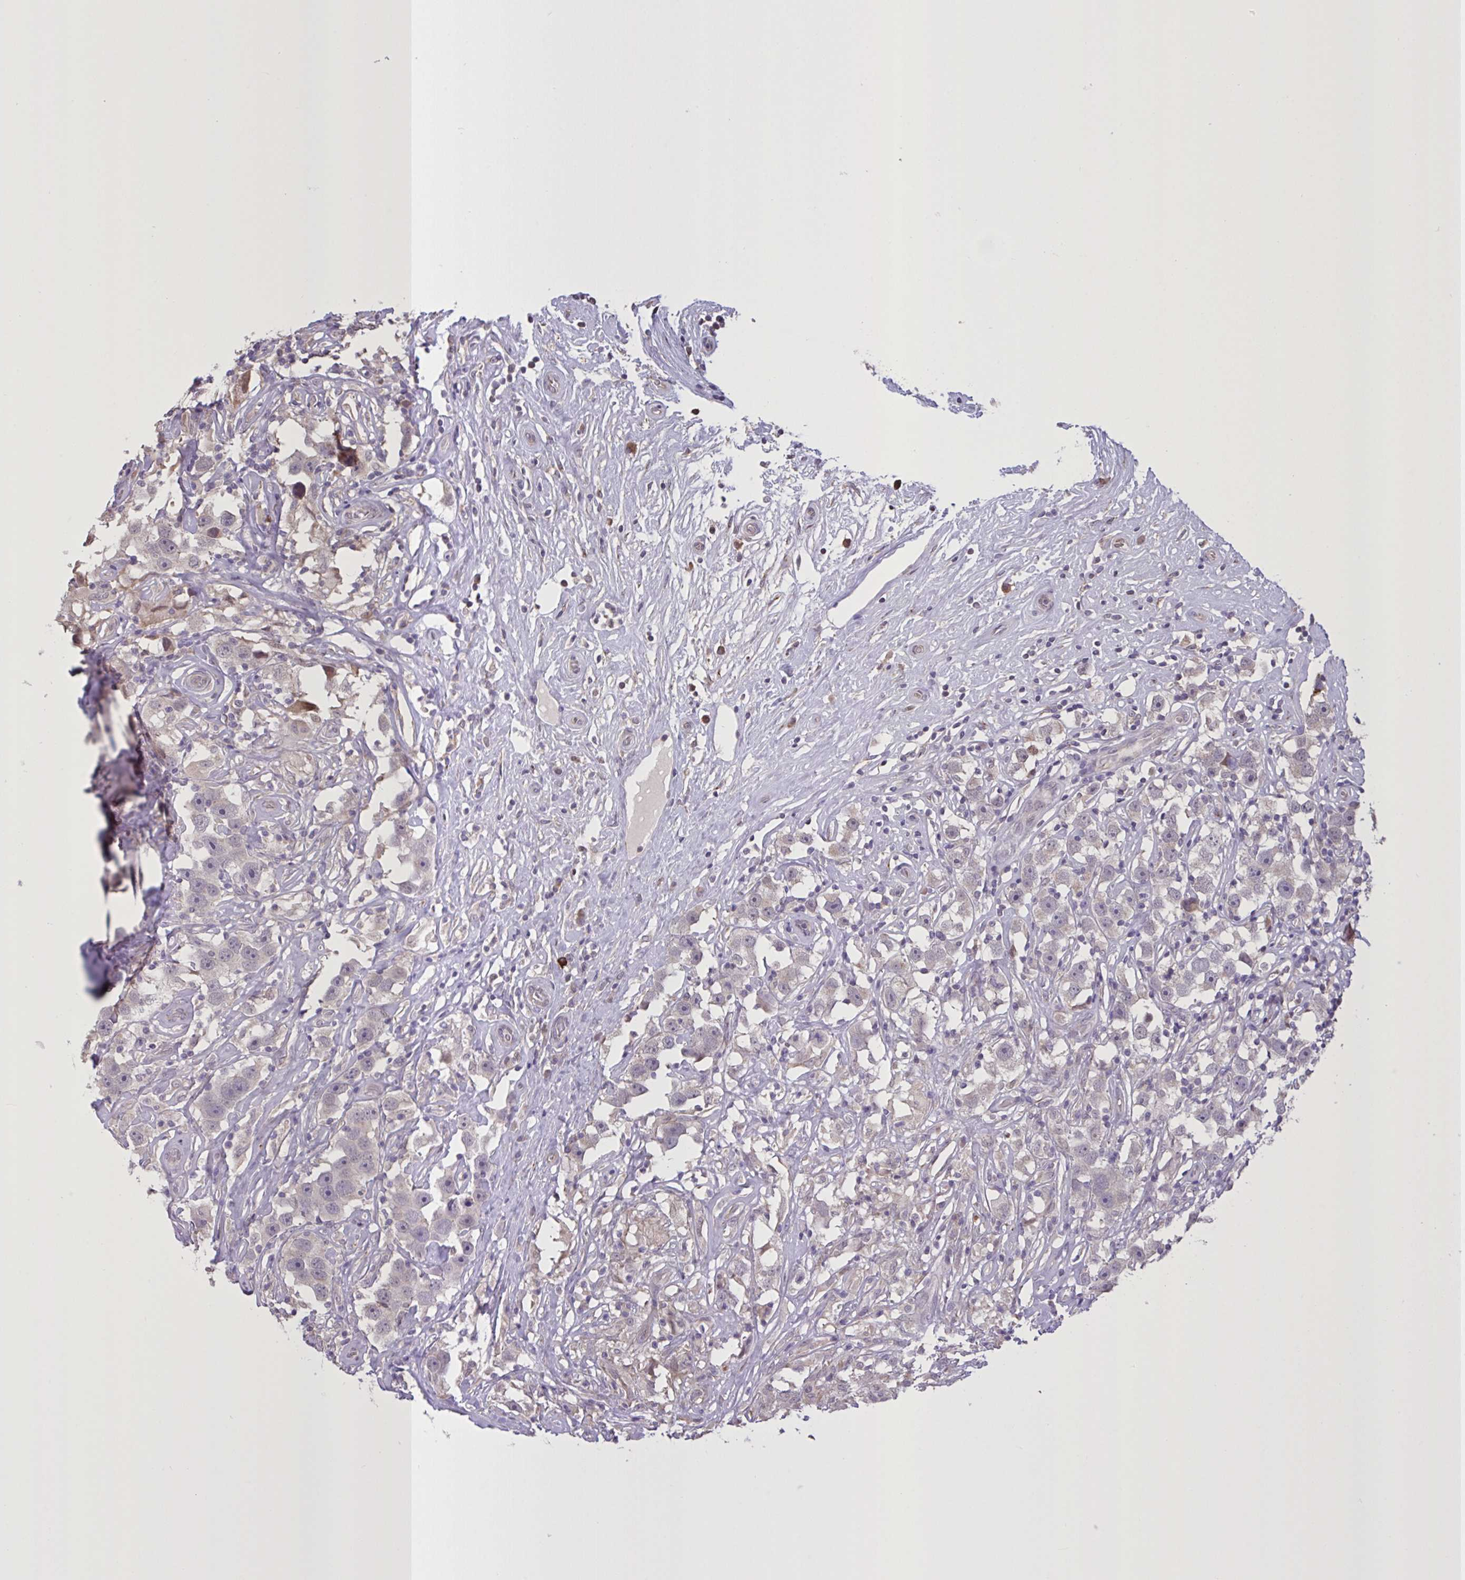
{"staining": {"intensity": "weak", "quantity": "<25%", "location": "cytoplasmic/membranous"}, "tissue": "testis cancer", "cell_type": "Tumor cells", "image_type": "cancer", "snomed": [{"axis": "morphology", "description": "Seminoma, NOS"}, {"axis": "topography", "description": "Testis"}], "caption": "Tumor cells show no significant protein staining in testis cancer (seminoma).", "gene": "MRGPRX2", "patient": {"sex": "male", "age": 49}}